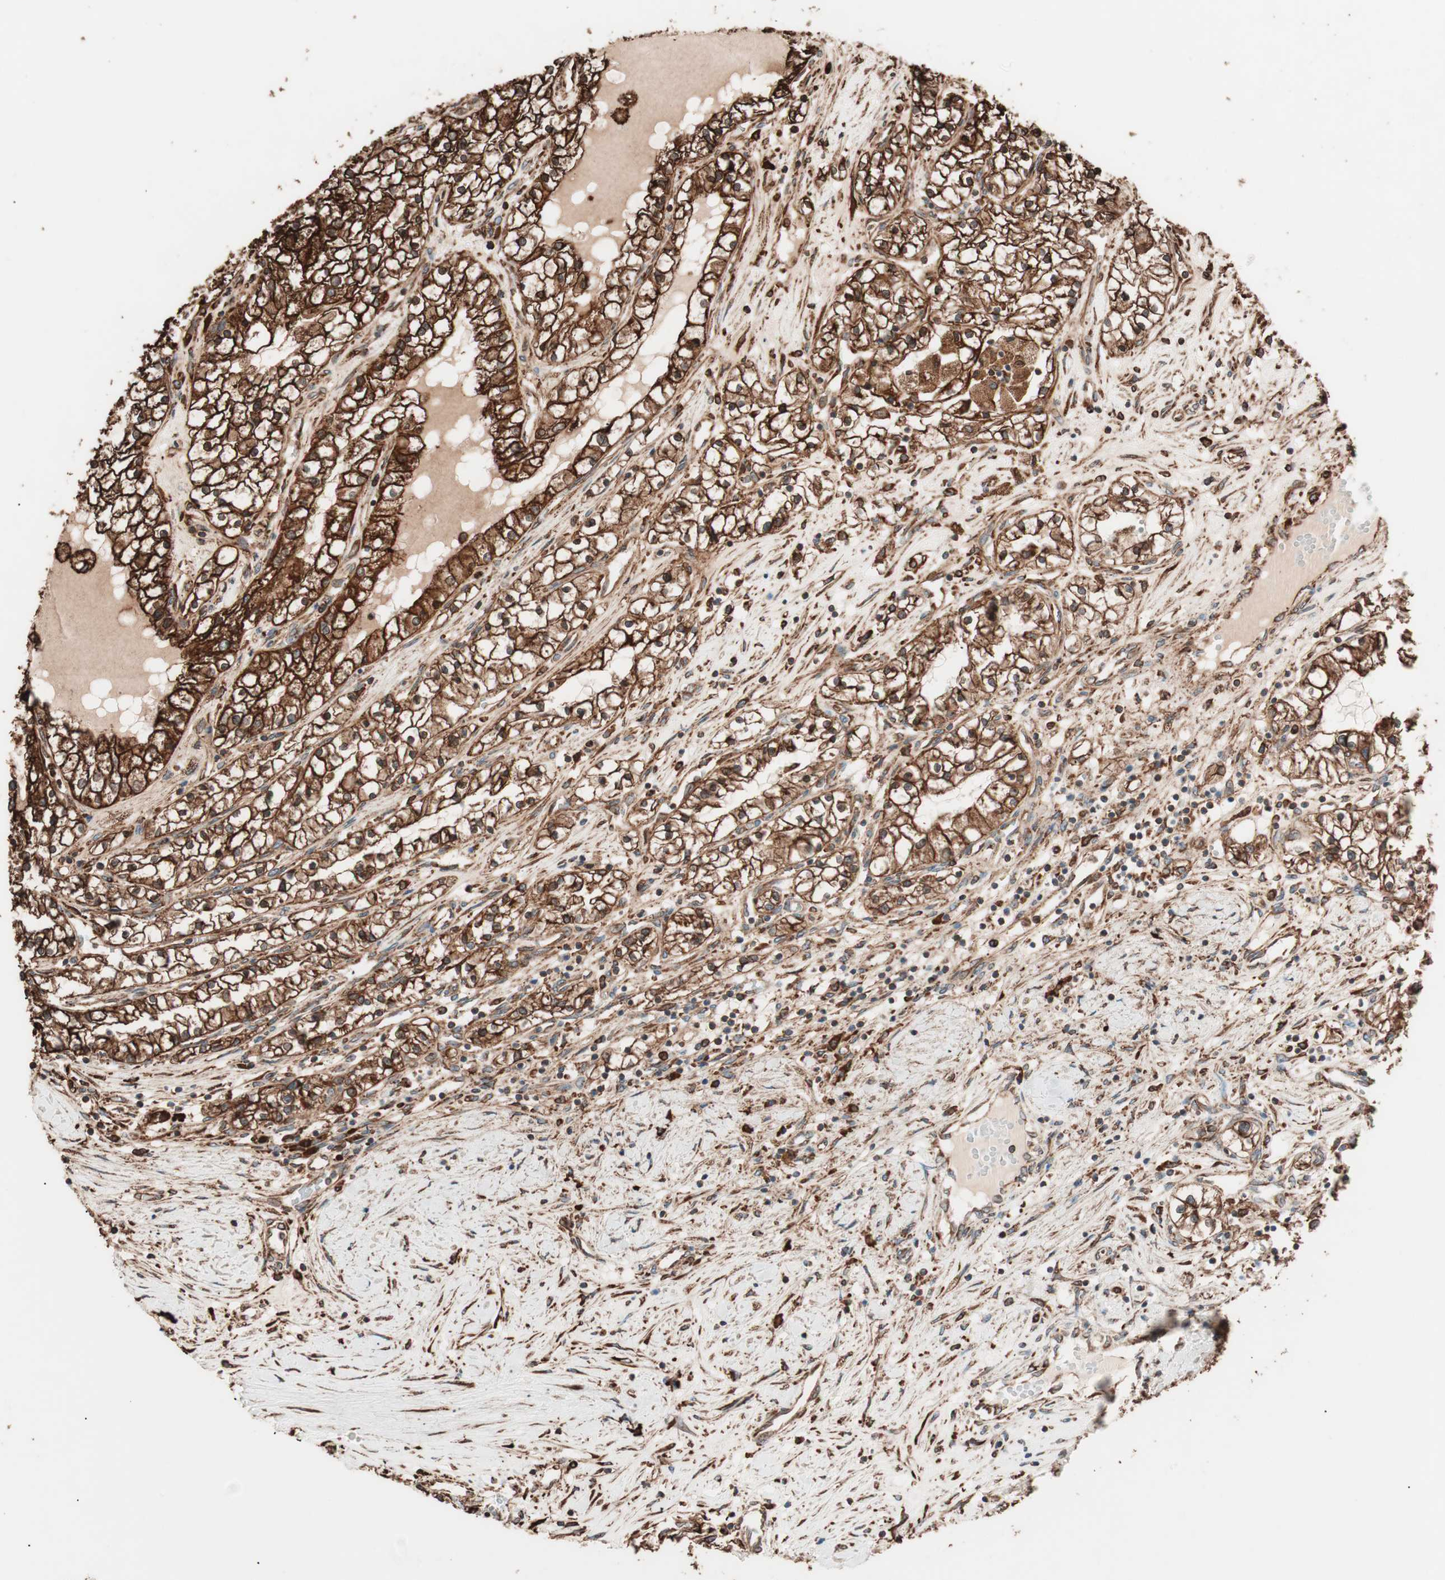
{"staining": {"intensity": "strong", "quantity": ">75%", "location": "cytoplasmic/membranous"}, "tissue": "renal cancer", "cell_type": "Tumor cells", "image_type": "cancer", "snomed": [{"axis": "morphology", "description": "Adenocarcinoma, NOS"}, {"axis": "topography", "description": "Kidney"}], "caption": "Renal cancer was stained to show a protein in brown. There is high levels of strong cytoplasmic/membranous staining in approximately >75% of tumor cells.", "gene": "VEGFA", "patient": {"sex": "male", "age": 68}}